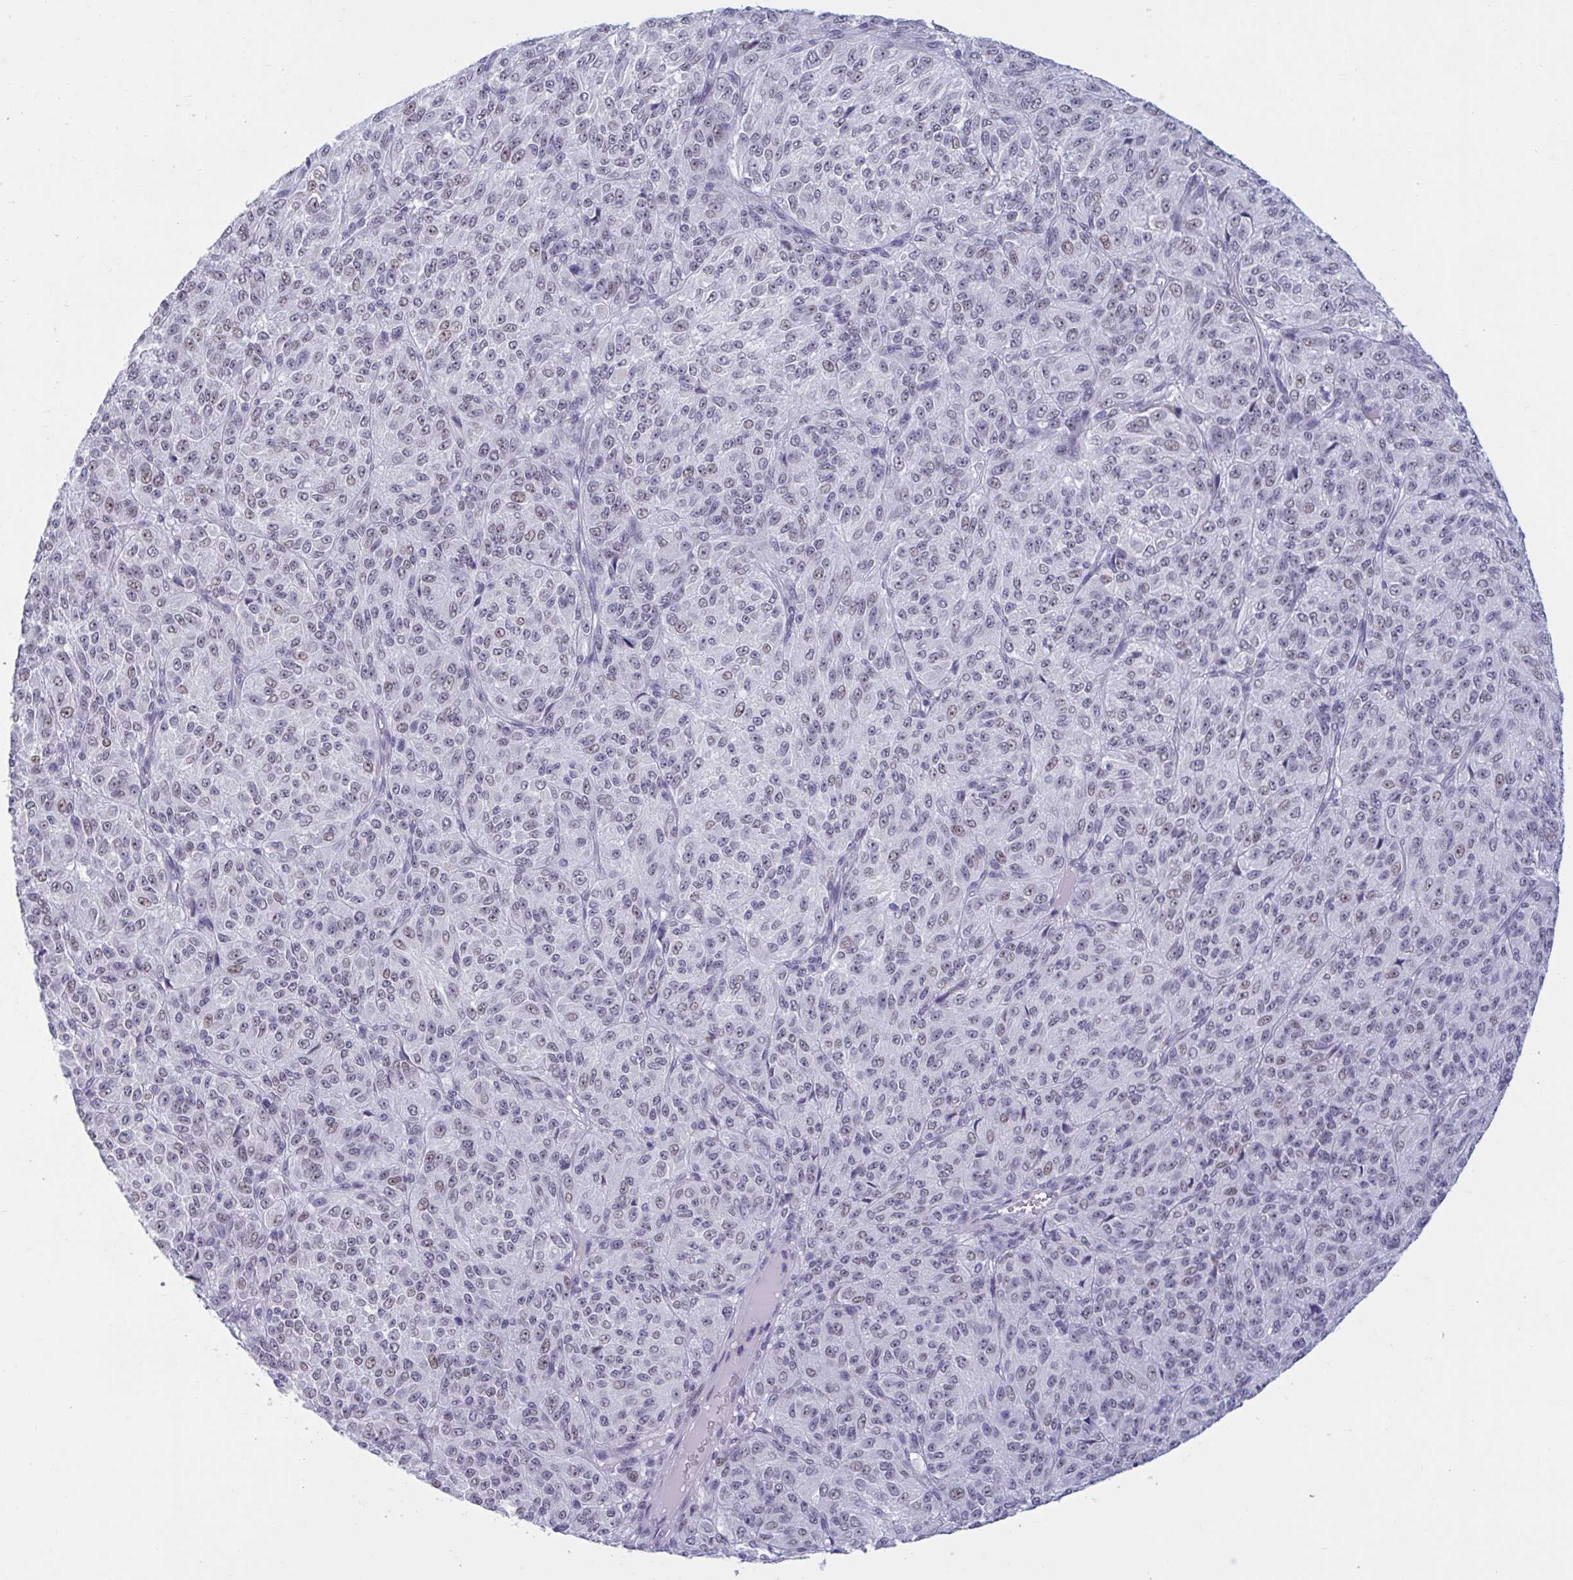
{"staining": {"intensity": "weak", "quantity": "<25%", "location": "nuclear"}, "tissue": "melanoma", "cell_type": "Tumor cells", "image_type": "cancer", "snomed": [{"axis": "morphology", "description": "Malignant melanoma, Metastatic site"}, {"axis": "topography", "description": "Brain"}], "caption": "High power microscopy photomicrograph of an IHC image of melanoma, revealing no significant staining in tumor cells. (DAB (3,3'-diaminobenzidine) IHC, high magnification).", "gene": "MSMB", "patient": {"sex": "female", "age": 56}}